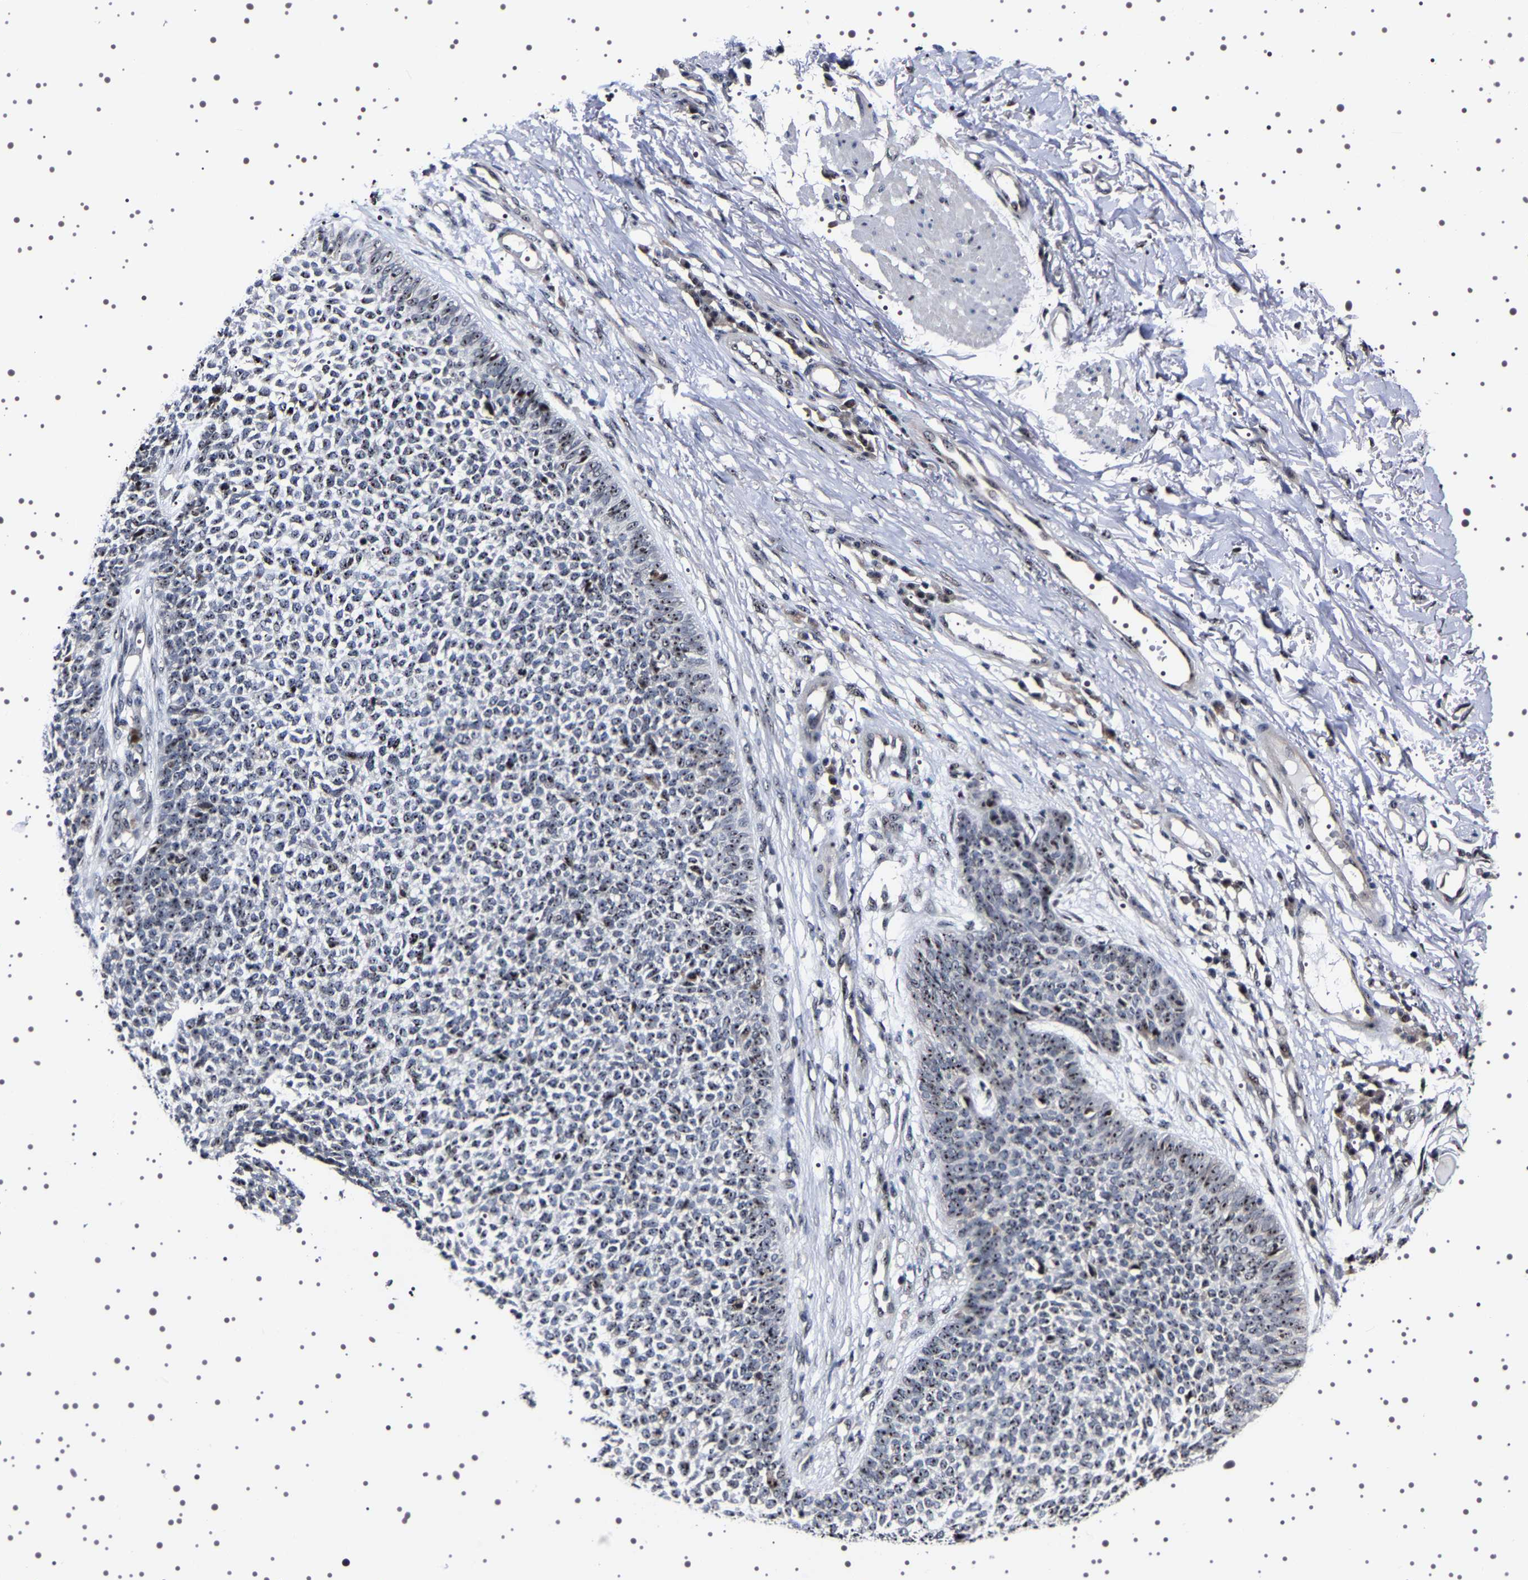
{"staining": {"intensity": "moderate", "quantity": ">75%", "location": "nuclear"}, "tissue": "skin cancer", "cell_type": "Tumor cells", "image_type": "cancer", "snomed": [{"axis": "morphology", "description": "Basal cell carcinoma"}, {"axis": "topography", "description": "Skin"}], "caption": "About >75% of tumor cells in human skin basal cell carcinoma display moderate nuclear protein staining as visualized by brown immunohistochemical staining.", "gene": "GNL3", "patient": {"sex": "female", "age": 84}}